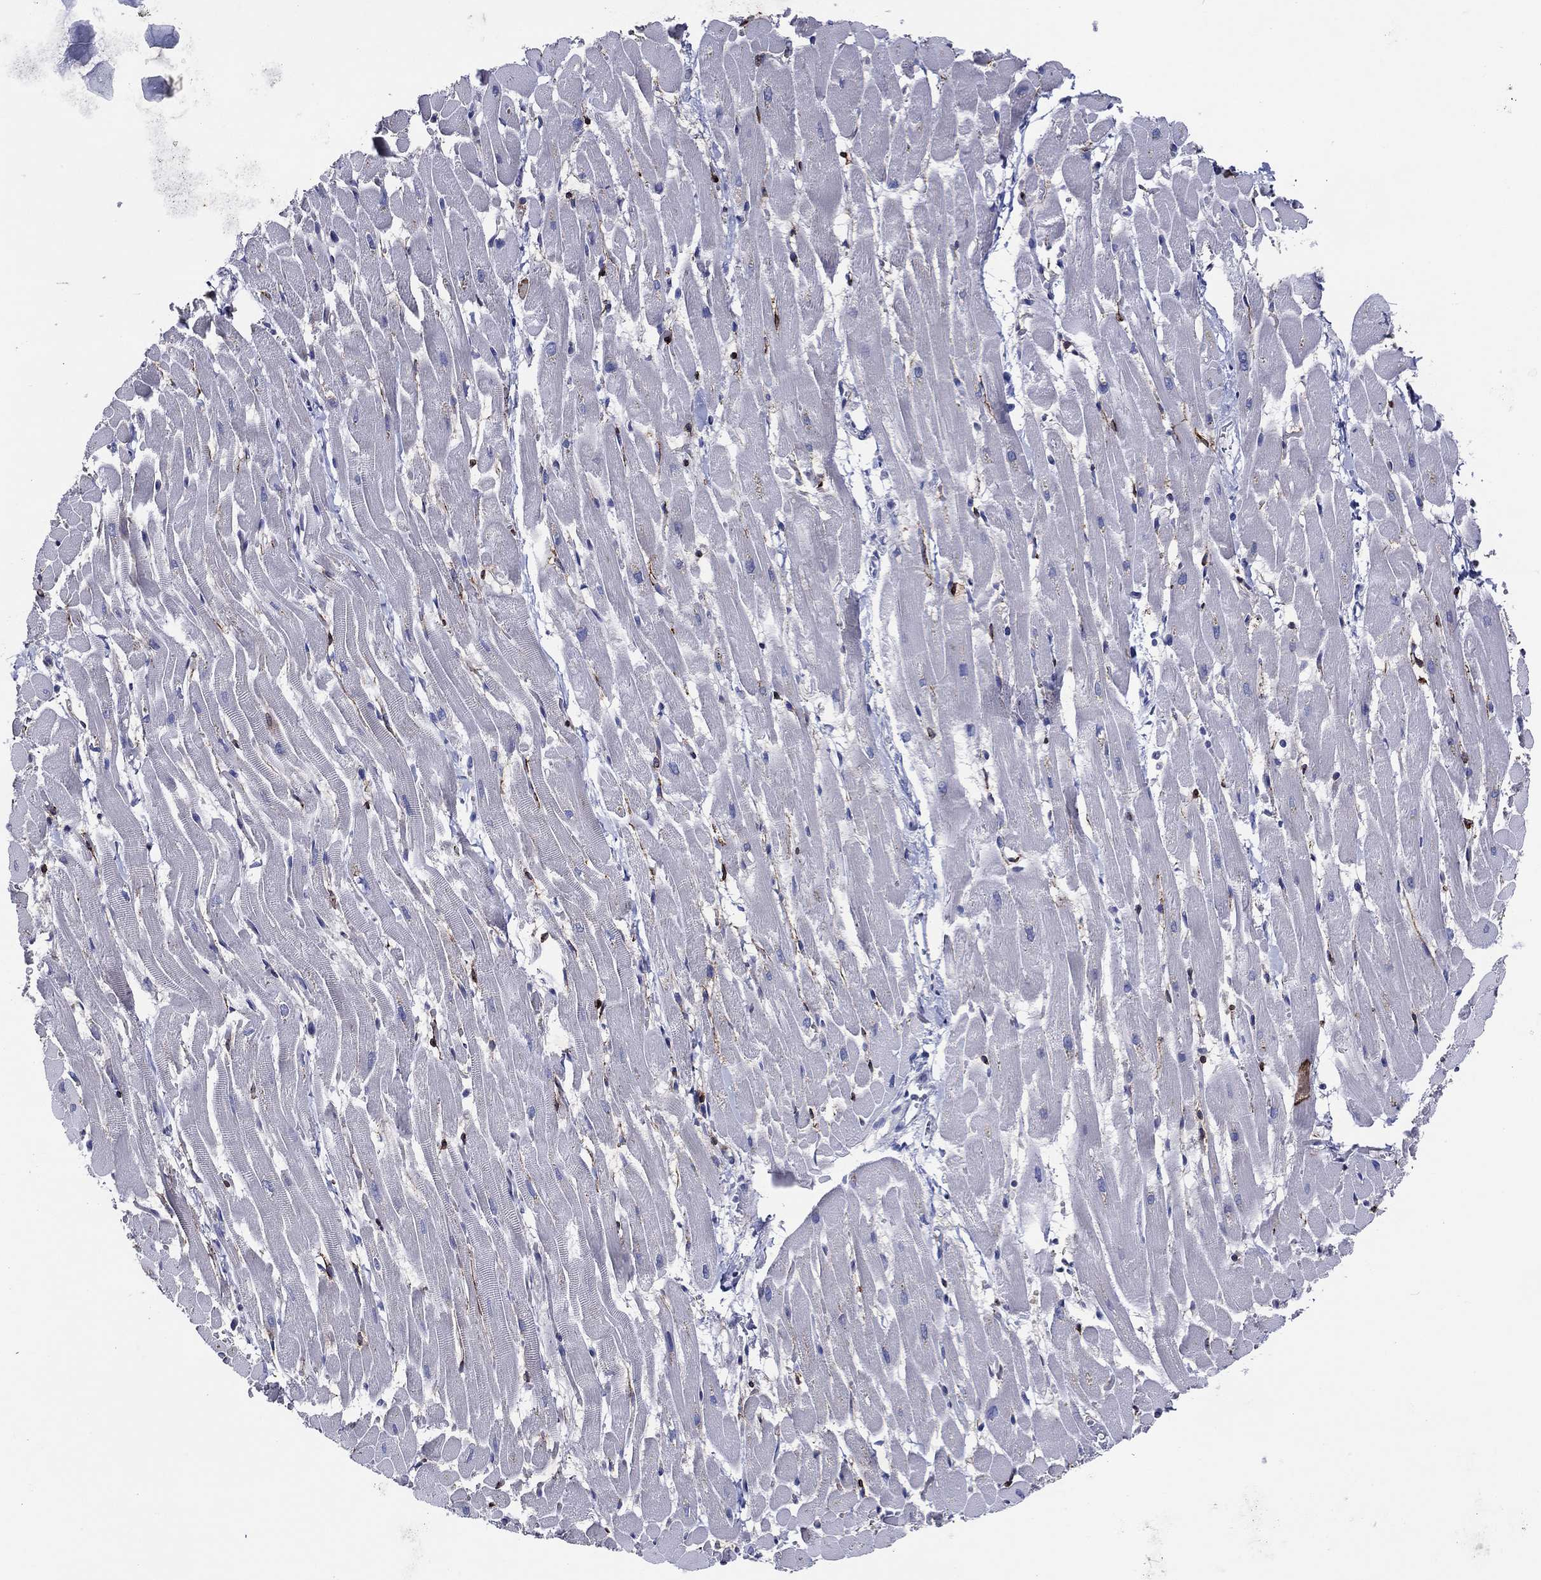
{"staining": {"intensity": "moderate", "quantity": "<25%", "location": "cytoplasmic/membranous"}, "tissue": "heart muscle", "cell_type": "Cardiomyocytes", "image_type": "normal", "snomed": [{"axis": "morphology", "description": "Normal tissue, NOS"}, {"axis": "topography", "description": "Heart"}], "caption": "Protein expression analysis of normal heart muscle reveals moderate cytoplasmic/membranous positivity in approximately <25% of cardiomyocytes. Immunohistochemistry (ihc) stains the protein in brown and the nuclei are stained blue.", "gene": "ACE2", "patient": {"sex": "male", "age": 37}}